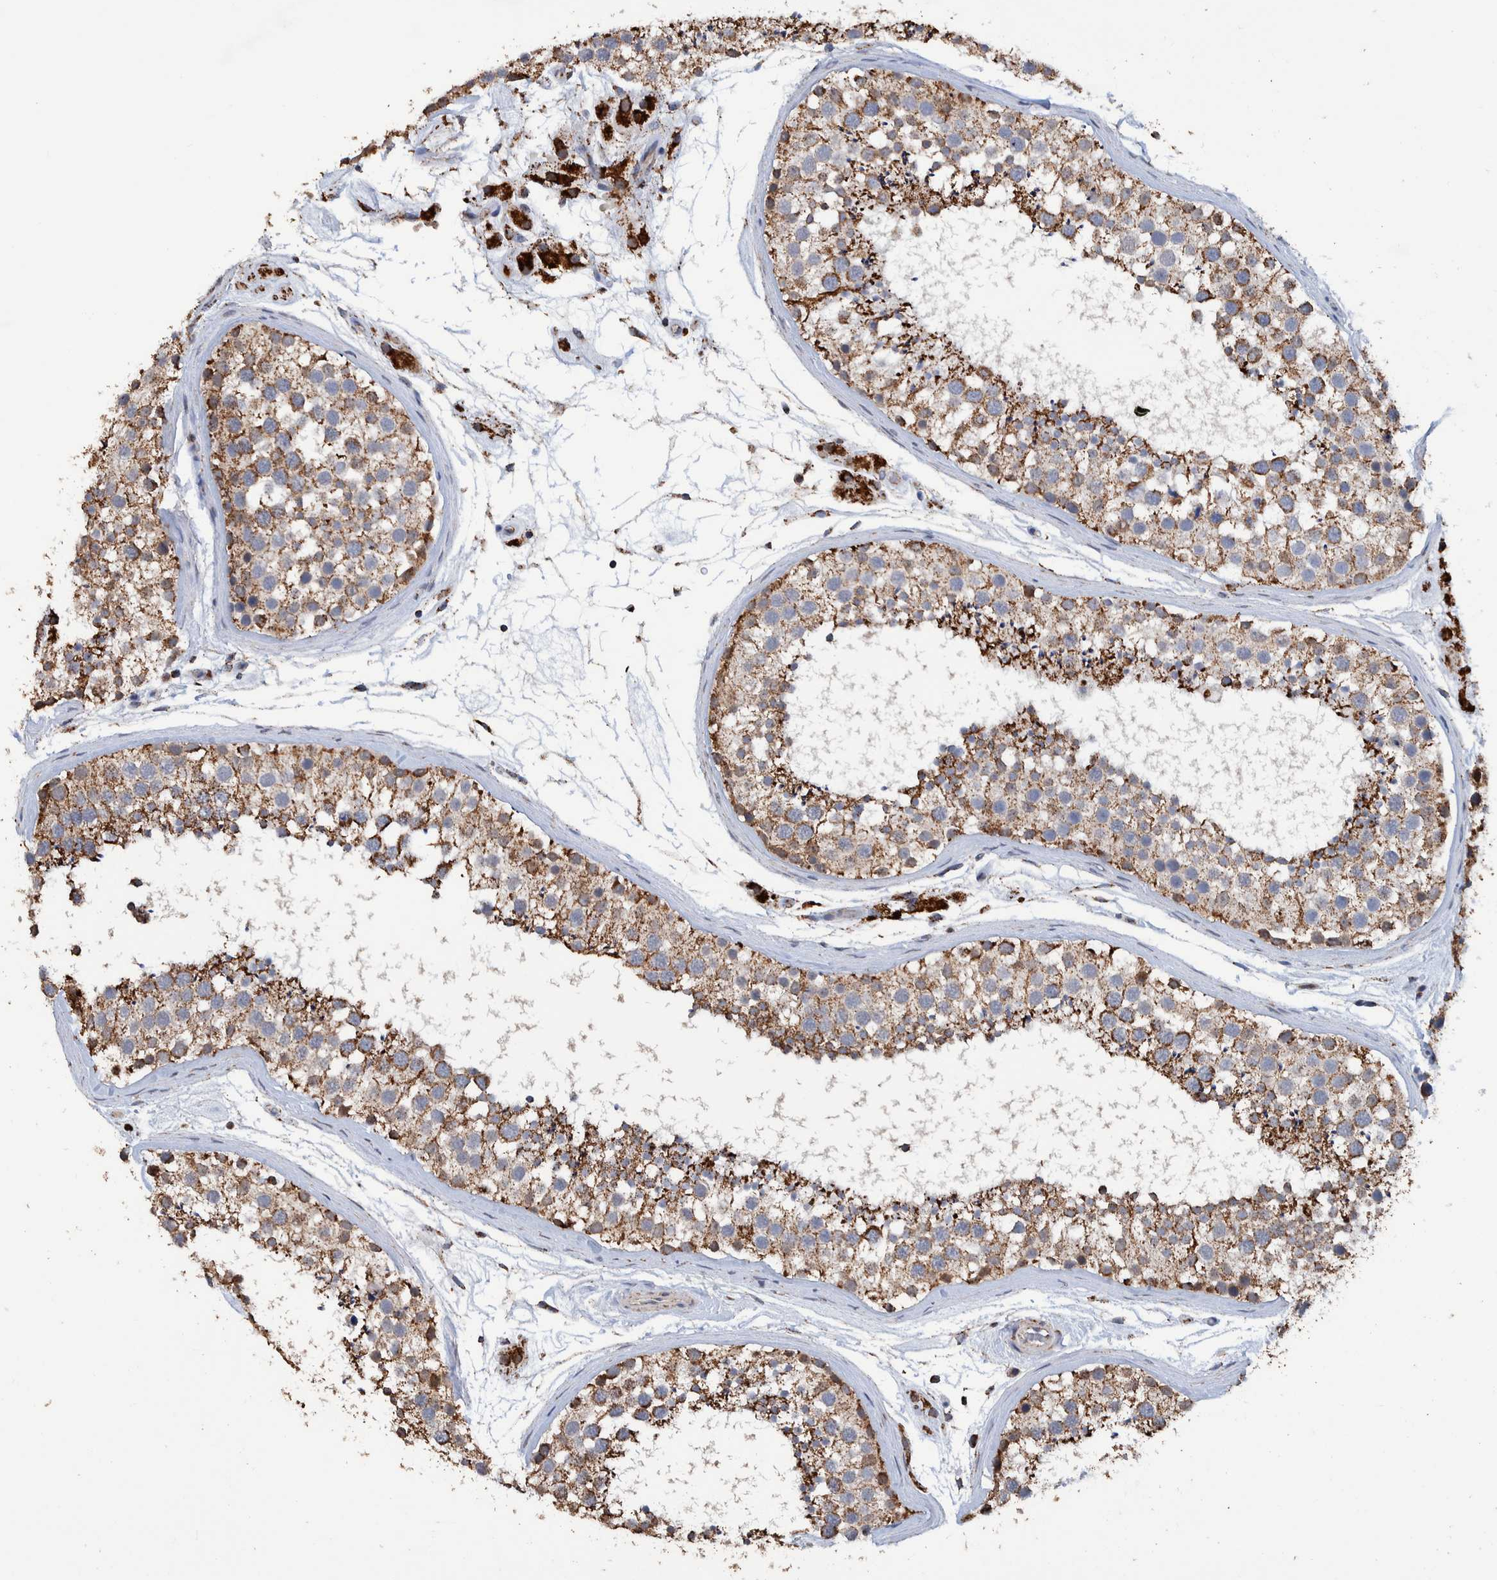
{"staining": {"intensity": "strong", "quantity": ">75%", "location": "cytoplasmic/membranous"}, "tissue": "testis", "cell_type": "Cells in seminiferous ducts", "image_type": "normal", "snomed": [{"axis": "morphology", "description": "Normal tissue, NOS"}, {"axis": "topography", "description": "Testis"}], "caption": "Testis stained with DAB IHC reveals high levels of strong cytoplasmic/membranous expression in approximately >75% of cells in seminiferous ducts. The protein of interest is shown in brown color, while the nuclei are stained blue.", "gene": "DECR1", "patient": {"sex": "male", "age": 46}}